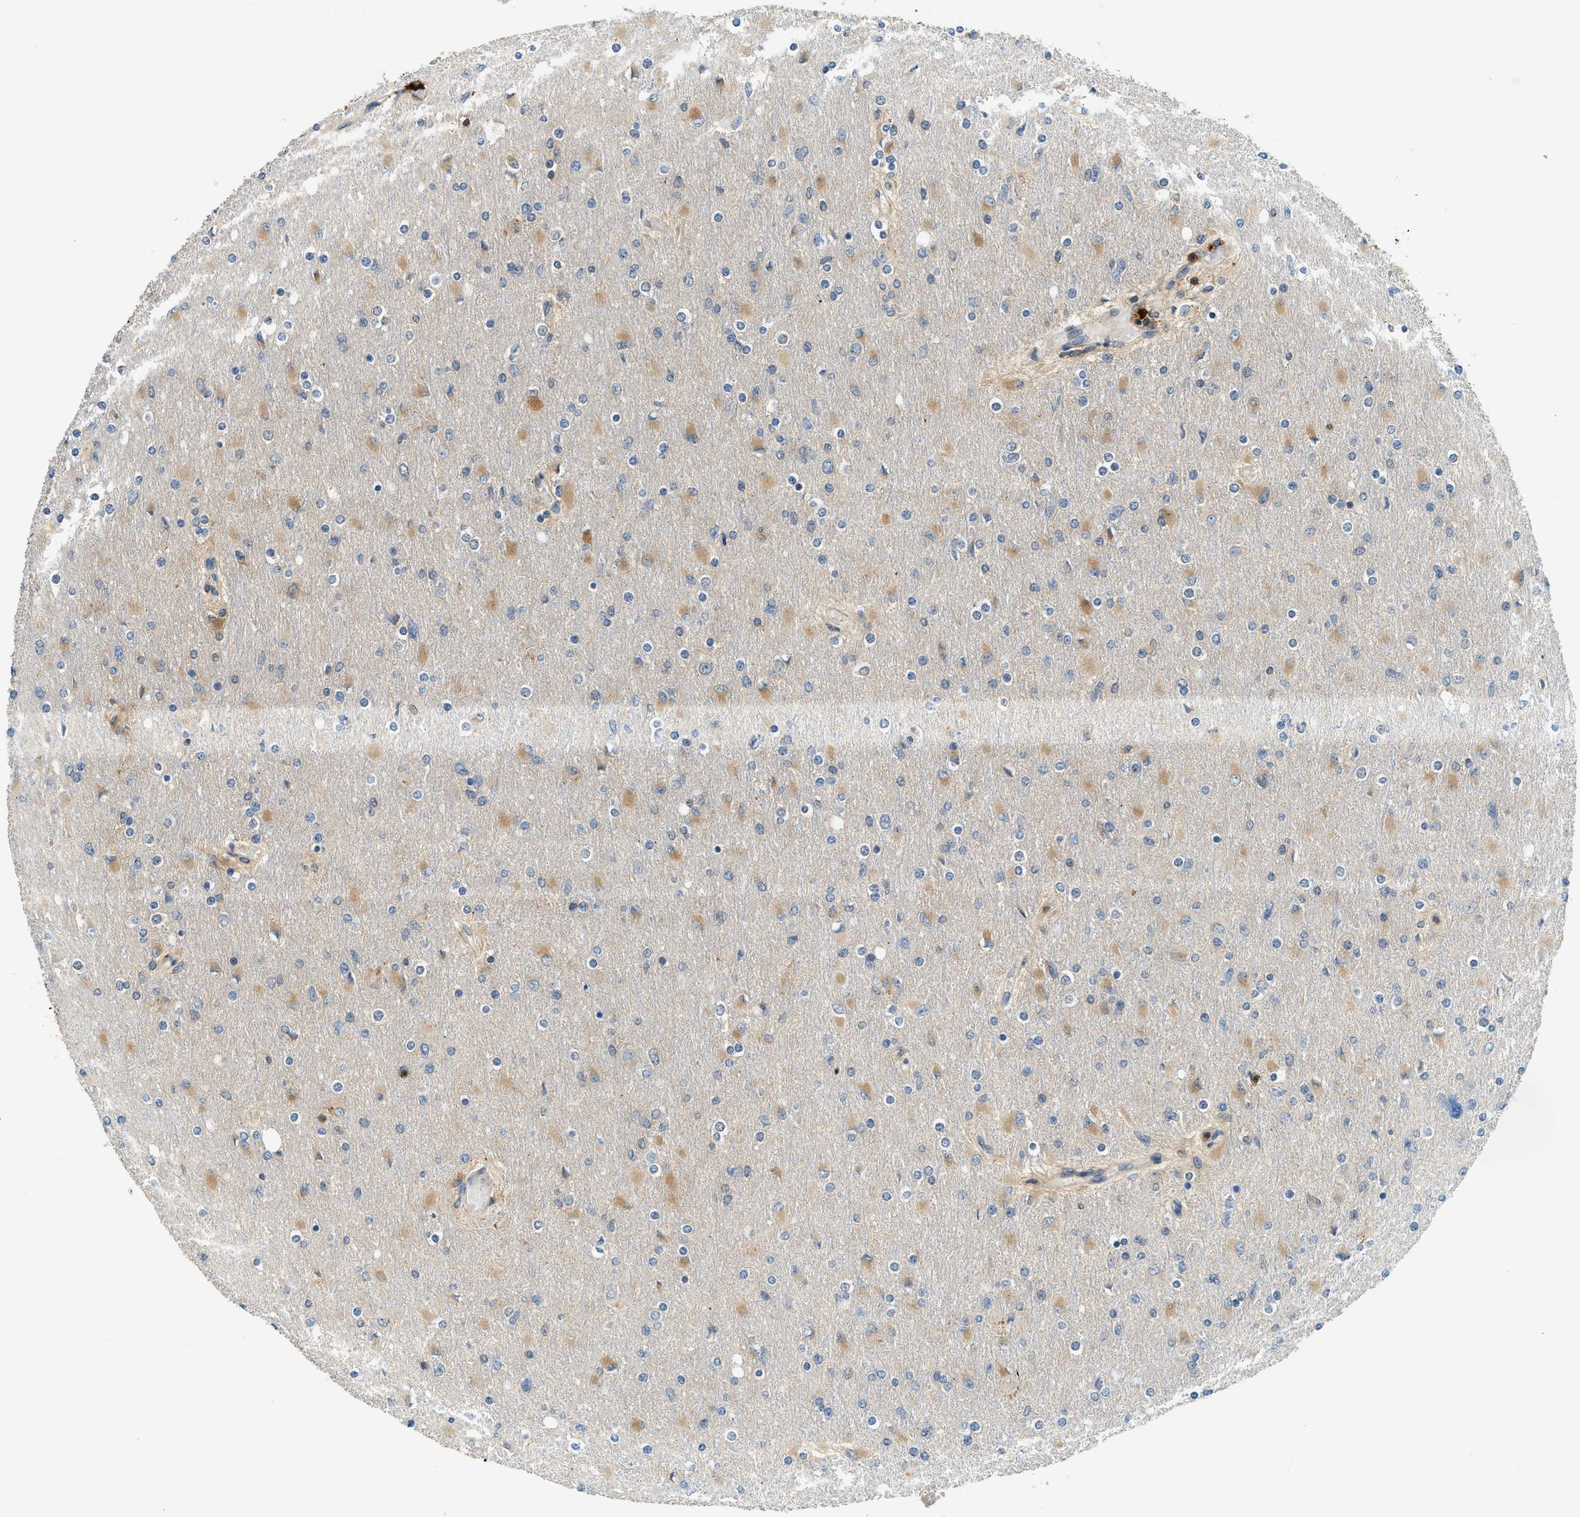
{"staining": {"intensity": "moderate", "quantity": "25%-75%", "location": "cytoplasmic/membranous"}, "tissue": "glioma", "cell_type": "Tumor cells", "image_type": "cancer", "snomed": [{"axis": "morphology", "description": "Glioma, malignant, High grade"}, {"axis": "topography", "description": "Cerebral cortex"}], "caption": "A high-resolution photomicrograph shows immunohistochemistry (IHC) staining of glioma, which shows moderate cytoplasmic/membranous expression in about 25%-75% of tumor cells.", "gene": "GMPPB", "patient": {"sex": "female", "age": 36}}